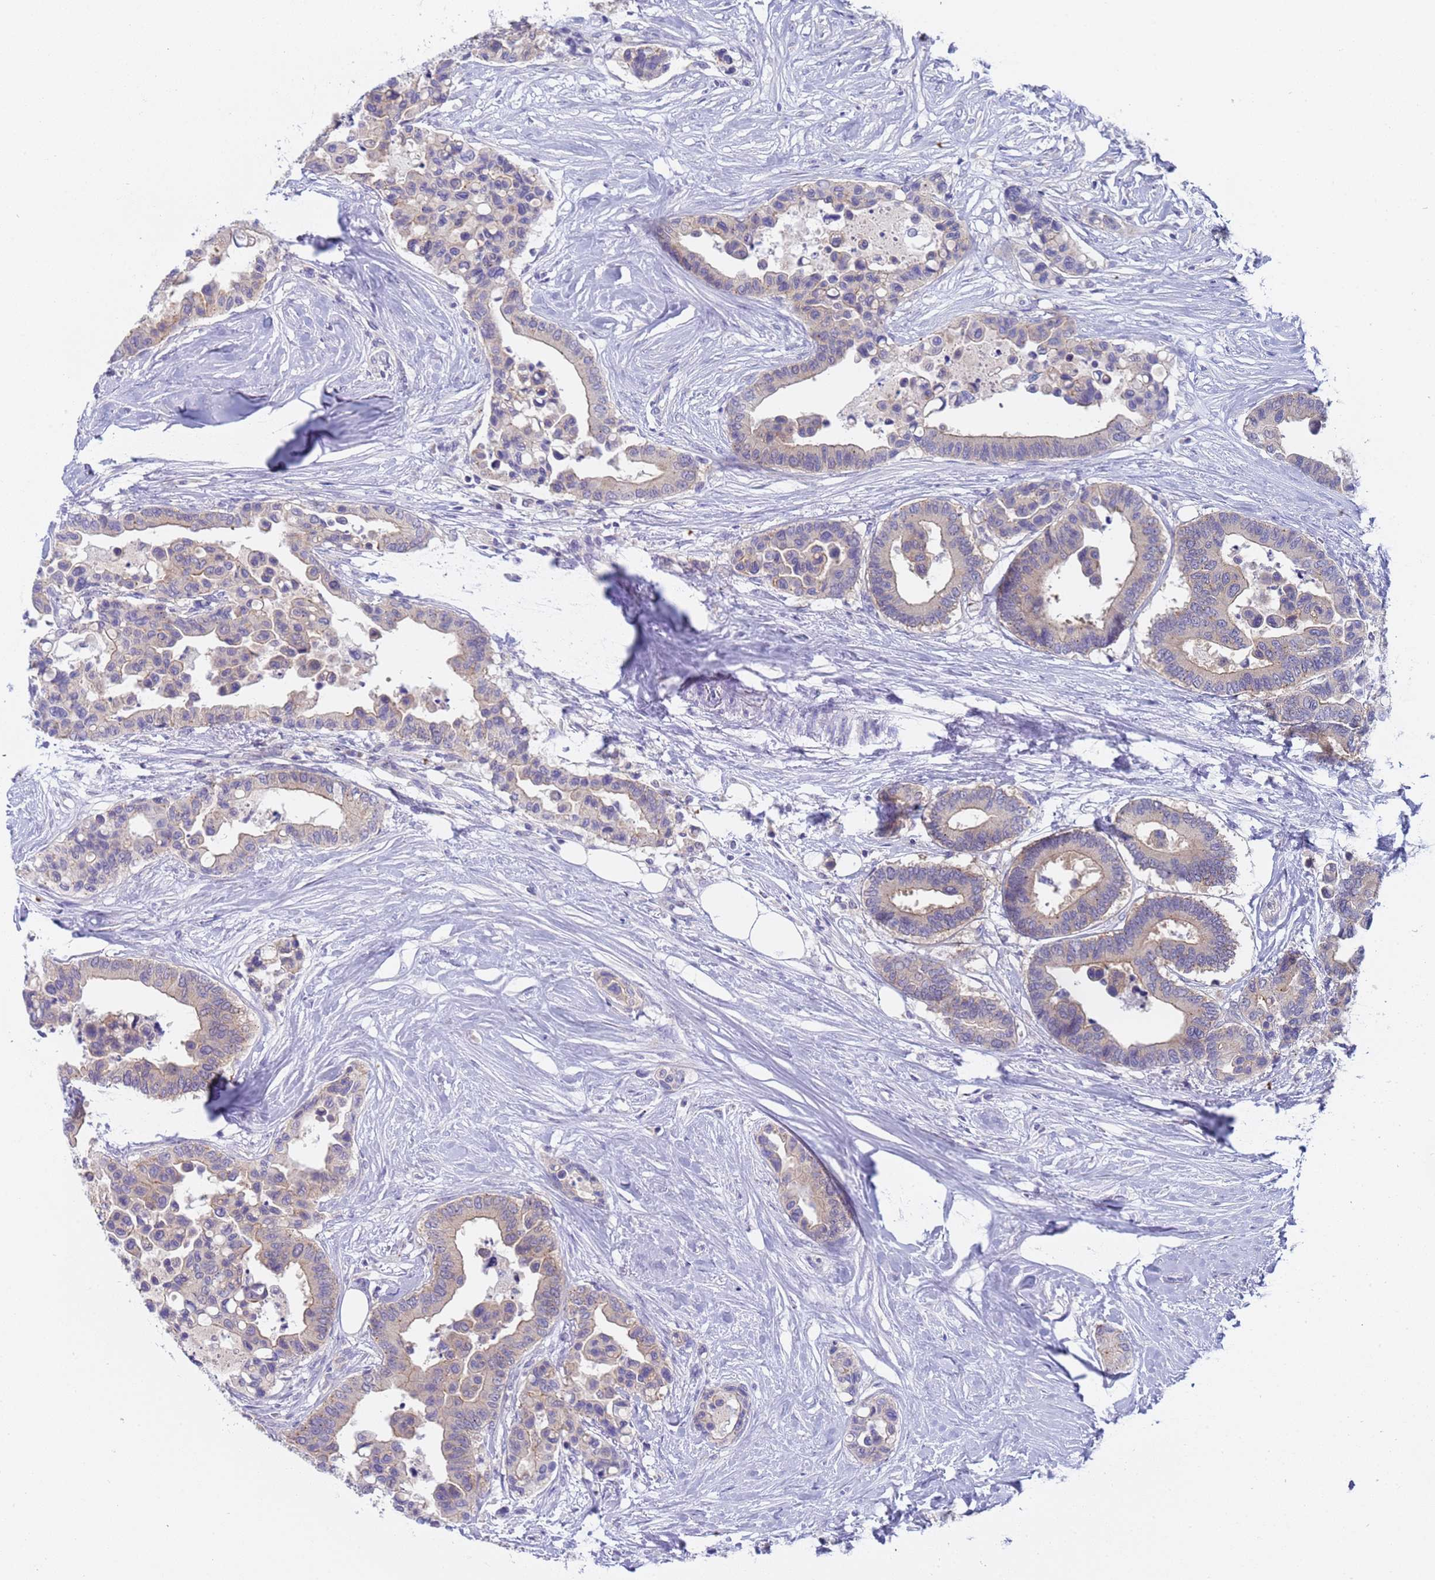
{"staining": {"intensity": "weak", "quantity": ">75%", "location": "cytoplasmic/membranous"}, "tissue": "colorectal cancer", "cell_type": "Tumor cells", "image_type": "cancer", "snomed": [{"axis": "morphology", "description": "Adenocarcinoma, NOS"}, {"axis": "topography", "description": "Colon"}], "caption": "Adenocarcinoma (colorectal) stained for a protein (brown) exhibits weak cytoplasmic/membranous positive positivity in approximately >75% of tumor cells.", "gene": "CAPN7", "patient": {"sex": "male", "age": 82}}